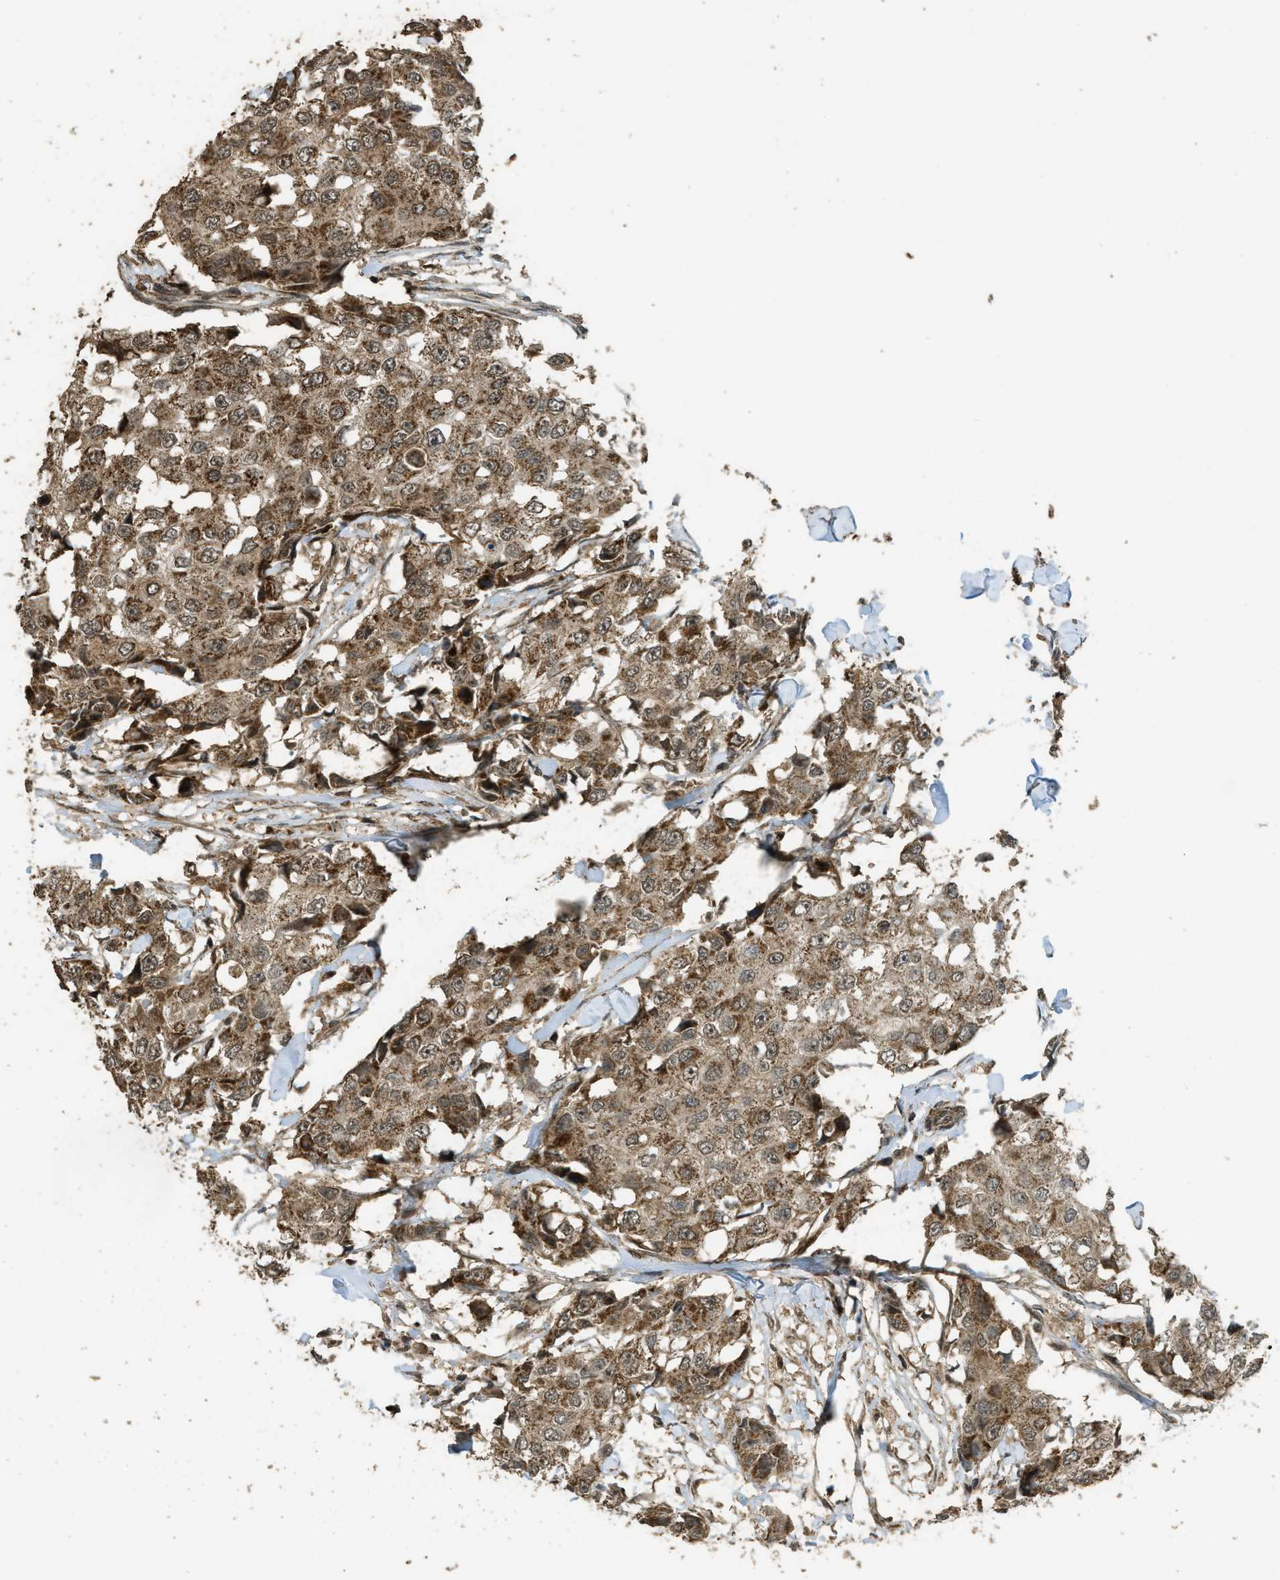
{"staining": {"intensity": "moderate", "quantity": ">75%", "location": "cytoplasmic/membranous"}, "tissue": "breast cancer", "cell_type": "Tumor cells", "image_type": "cancer", "snomed": [{"axis": "morphology", "description": "Duct carcinoma"}, {"axis": "topography", "description": "Breast"}], "caption": "The micrograph displays immunohistochemical staining of infiltrating ductal carcinoma (breast). There is moderate cytoplasmic/membranous expression is seen in about >75% of tumor cells.", "gene": "CTPS1", "patient": {"sex": "female", "age": 27}}